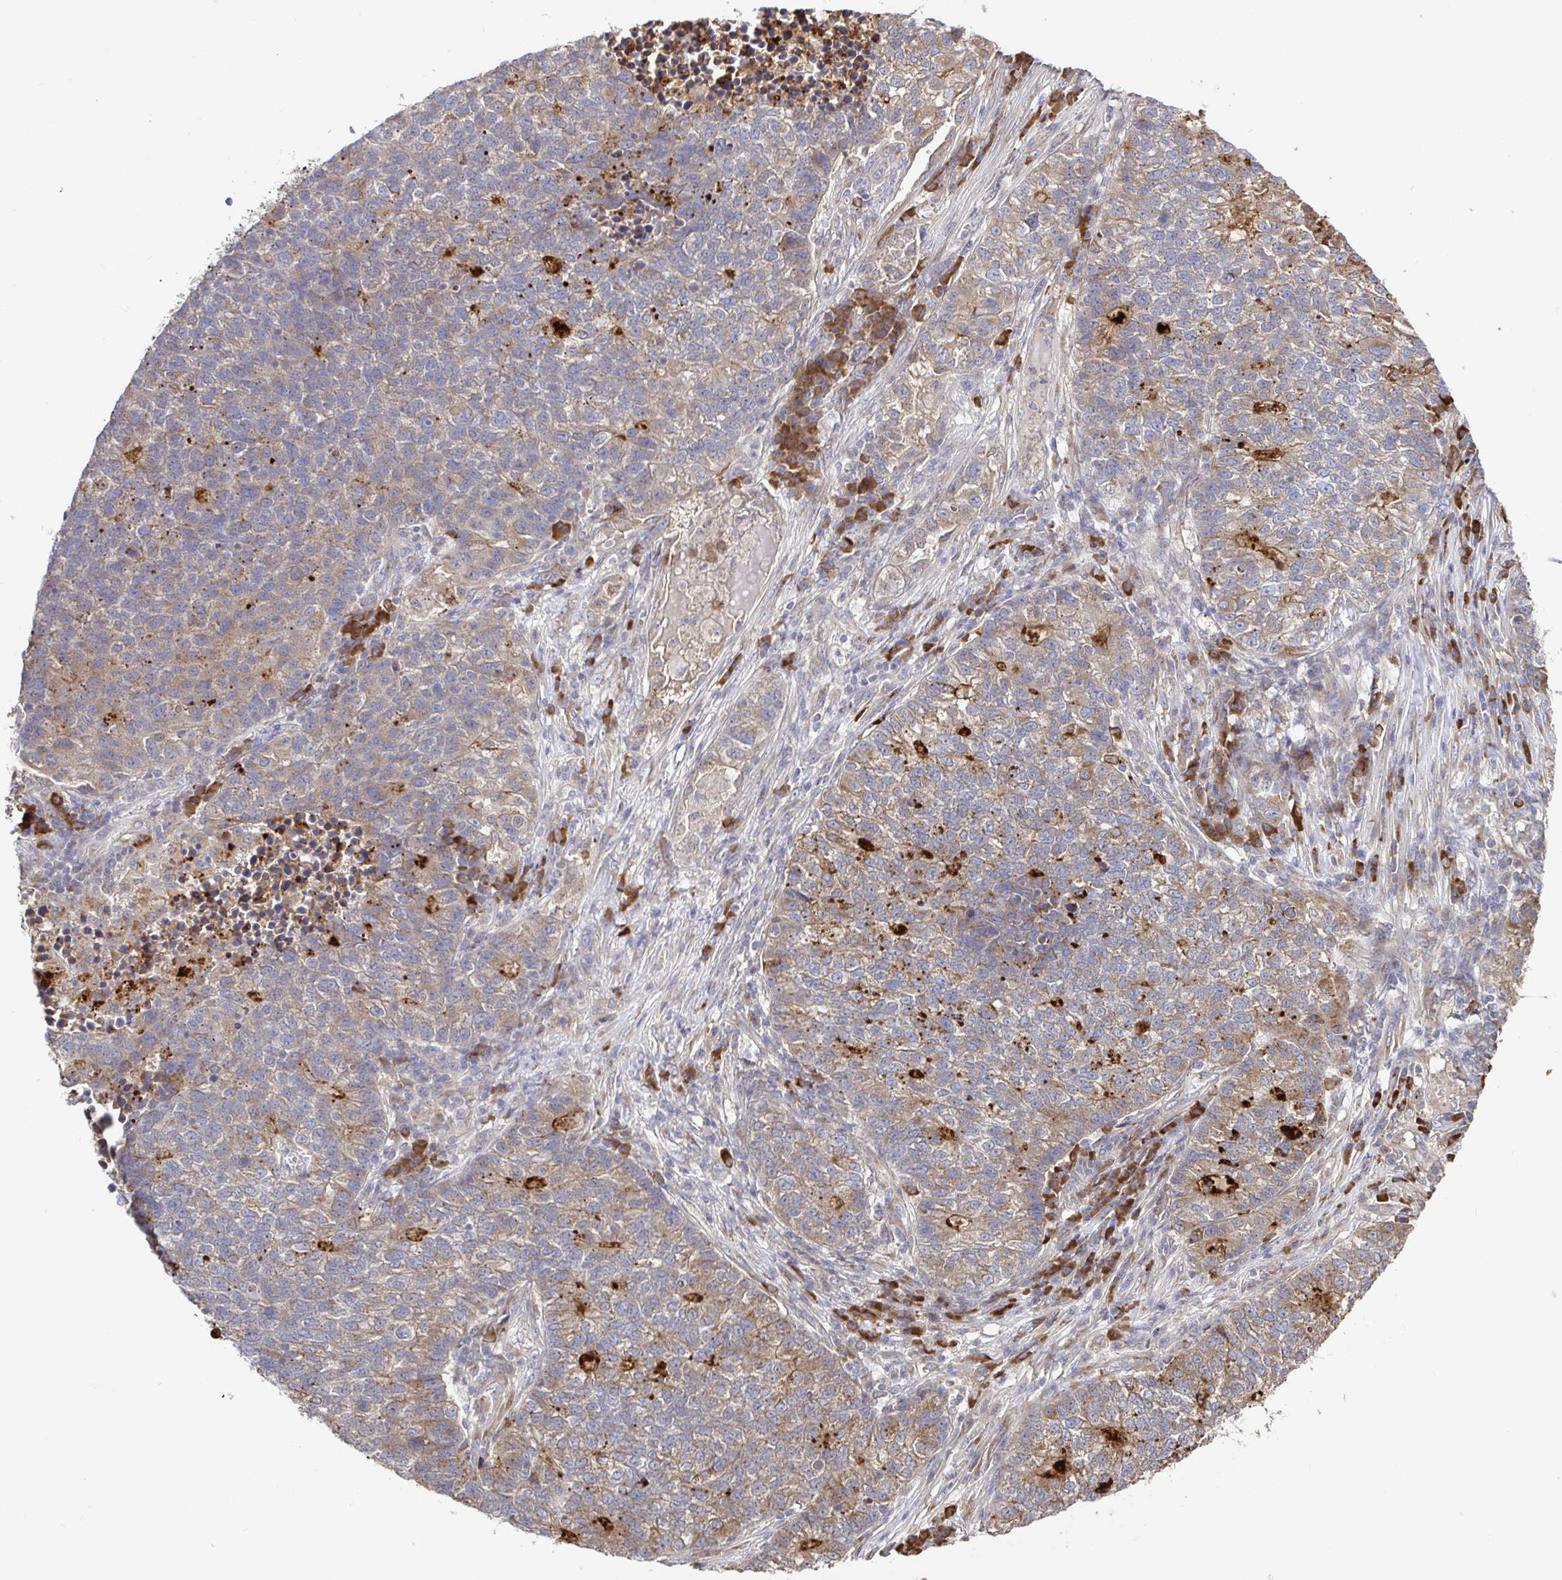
{"staining": {"intensity": "weak", "quantity": ">75%", "location": "cytoplasmic/membranous"}, "tissue": "lung cancer", "cell_type": "Tumor cells", "image_type": "cancer", "snomed": [{"axis": "morphology", "description": "Adenocarcinoma, NOS"}, {"axis": "topography", "description": "Lung"}], "caption": "A brown stain highlights weak cytoplasmic/membranous expression of a protein in human lung cancer (adenocarcinoma) tumor cells.", "gene": "ELP1", "patient": {"sex": "male", "age": 57}}